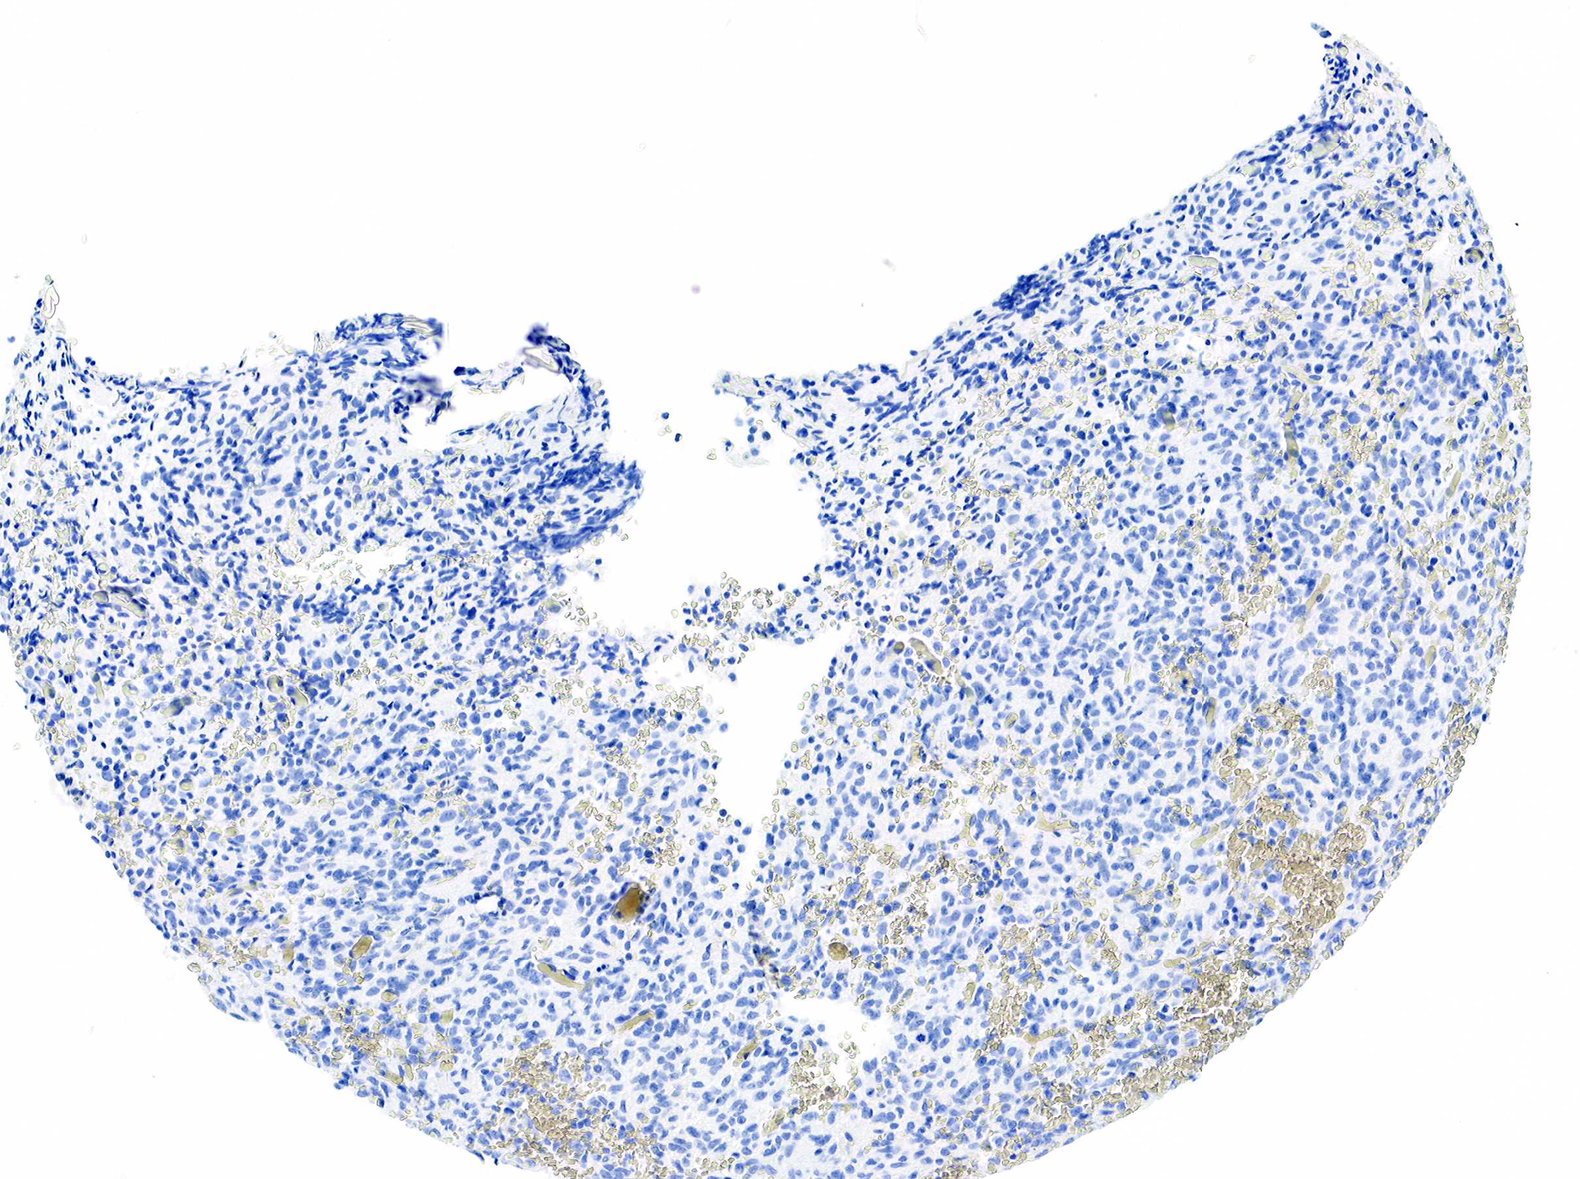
{"staining": {"intensity": "negative", "quantity": "none", "location": "none"}, "tissue": "glioma", "cell_type": "Tumor cells", "image_type": "cancer", "snomed": [{"axis": "morphology", "description": "Glioma, malignant, High grade"}, {"axis": "topography", "description": "Brain"}], "caption": "A histopathology image of malignant glioma (high-grade) stained for a protein demonstrates no brown staining in tumor cells. The staining is performed using DAB brown chromogen with nuclei counter-stained in using hematoxylin.", "gene": "KRT7", "patient": {"sex": "male", "age": 56}}